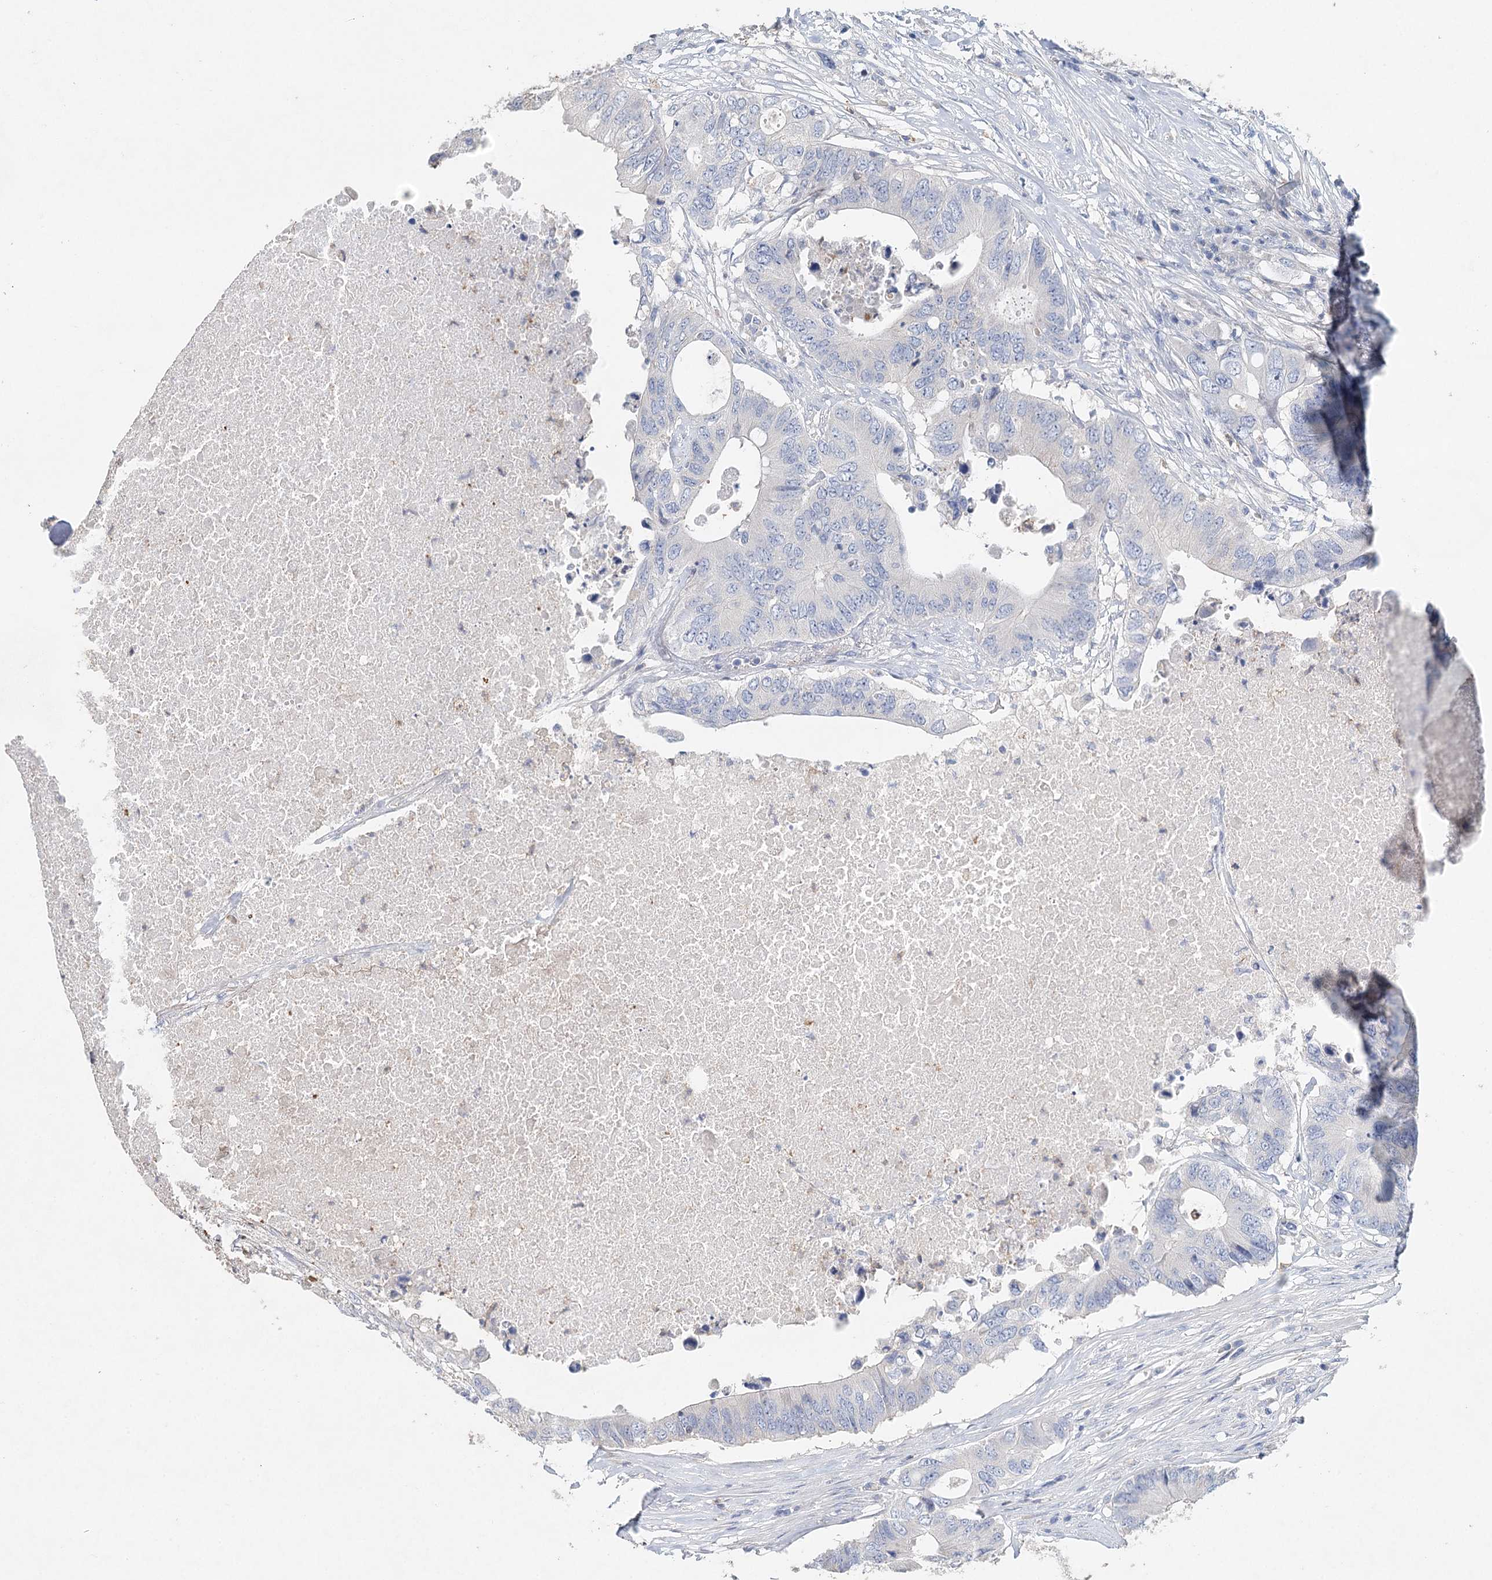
{"staining": {"intensity": "negative", "quantity": "none", "location": "none"}, "tissue": "colorectal cancer", "cell_type": "Tumor cells", "image_type": "cancer", "snomed": [{"axis": "morphology", "description": "Adenocarcinoma, NOS"}, {"axis": "topography", "description": "Colon"}], "caption": "An IHC image of colorectal cancer is shown. There is no staining in tumor cells of colorectal cancer.", "gene": "MYL6B", "patient": {"sex": "male", "age": 71}}